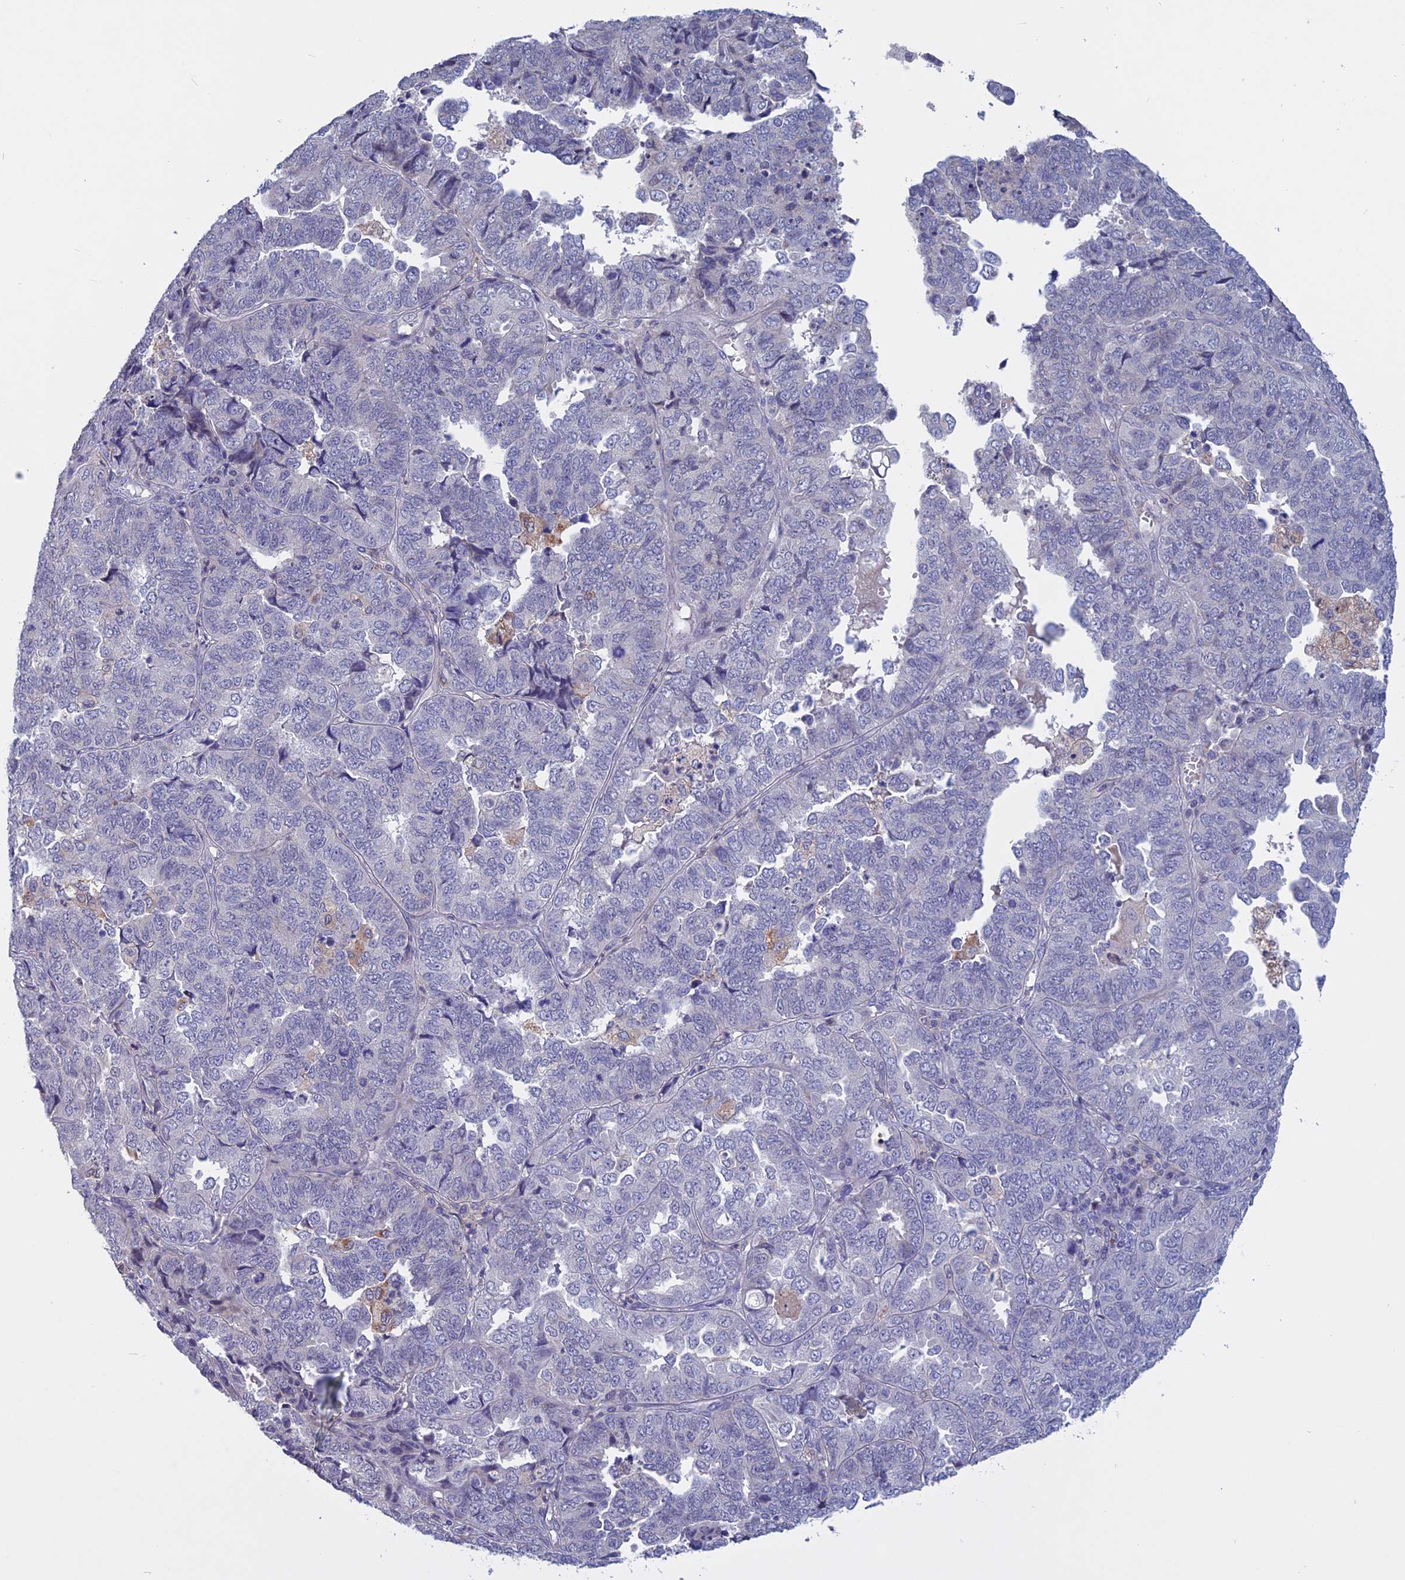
{"staining": {"intensity": "negative", "quantity": "none", "location": "none"}, "tissue": "endometrial cancer", "cell_type": "Tumor cells", "image_type": "cancer", "snomed": [{"axis": "morphology", "description": "Adenocarcinoma, NOS"}, {"axis": "topography", "description": "Endometrium"}], "caption": "Protein analysis of endometrial cancer (adenocarcinoma) displays no significant positivity in tumor cells.", "gene": "SLC2A6", "patient": {"sex": "female", "age": 79}}